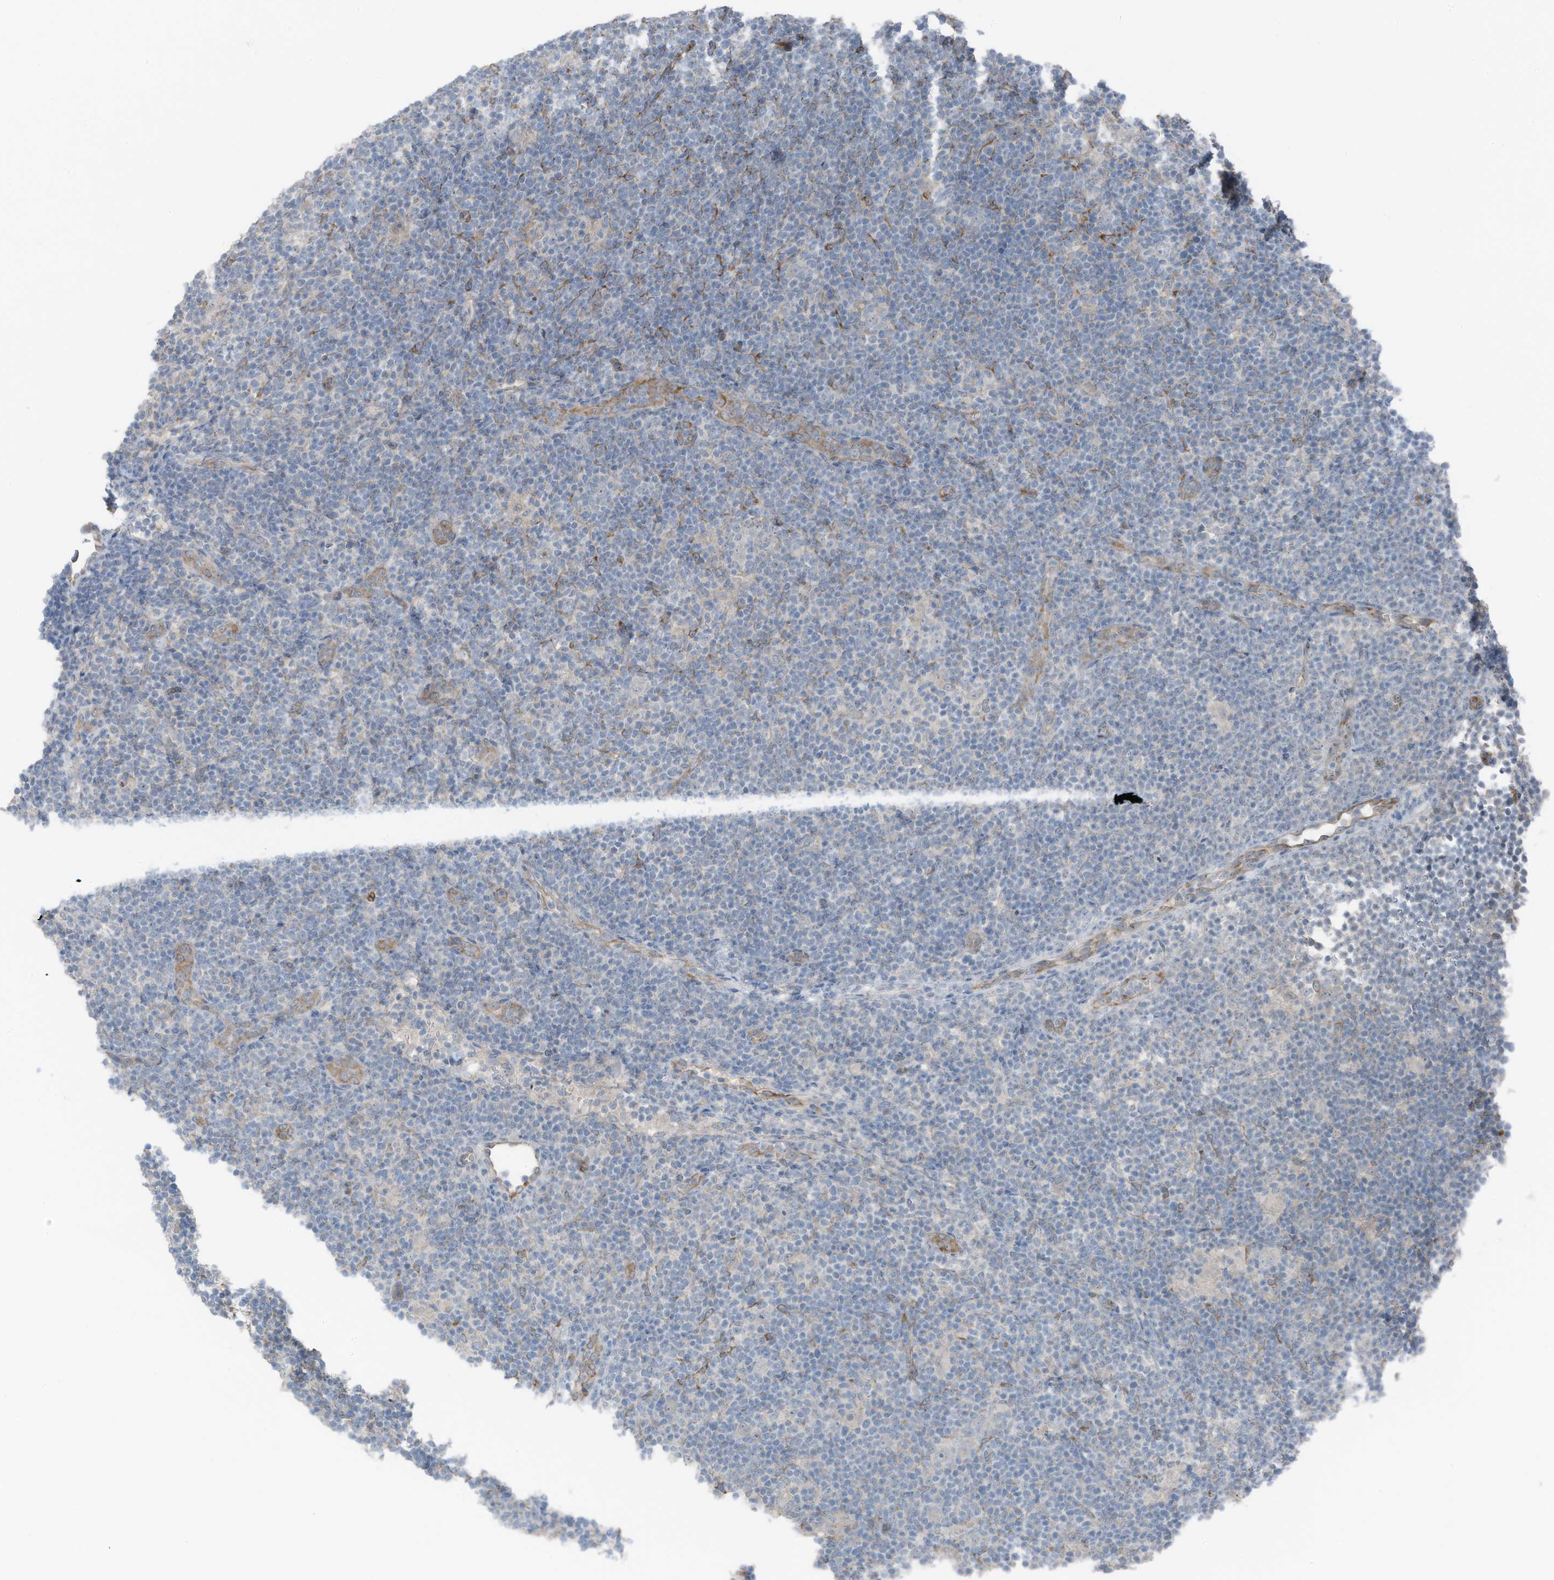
{"staining": {"intensity": "negative", "quantity": "none", "location": "none"}, "tissue": "lymphoma", "cell_type": "Tumor cells", "image_type": "cancer", "snomed": [{"axis": "morphology", "description": "Hodgkin's disease, NOS"}, {"axis": "topography", "description": "Lymph node"}], "caption": "Lymphoma was stained to show a protein in brown. There is no significant positivity in tumor cells.", "gene": "ARHGEF33", "patient": {"sex": "female", "age": 57}}